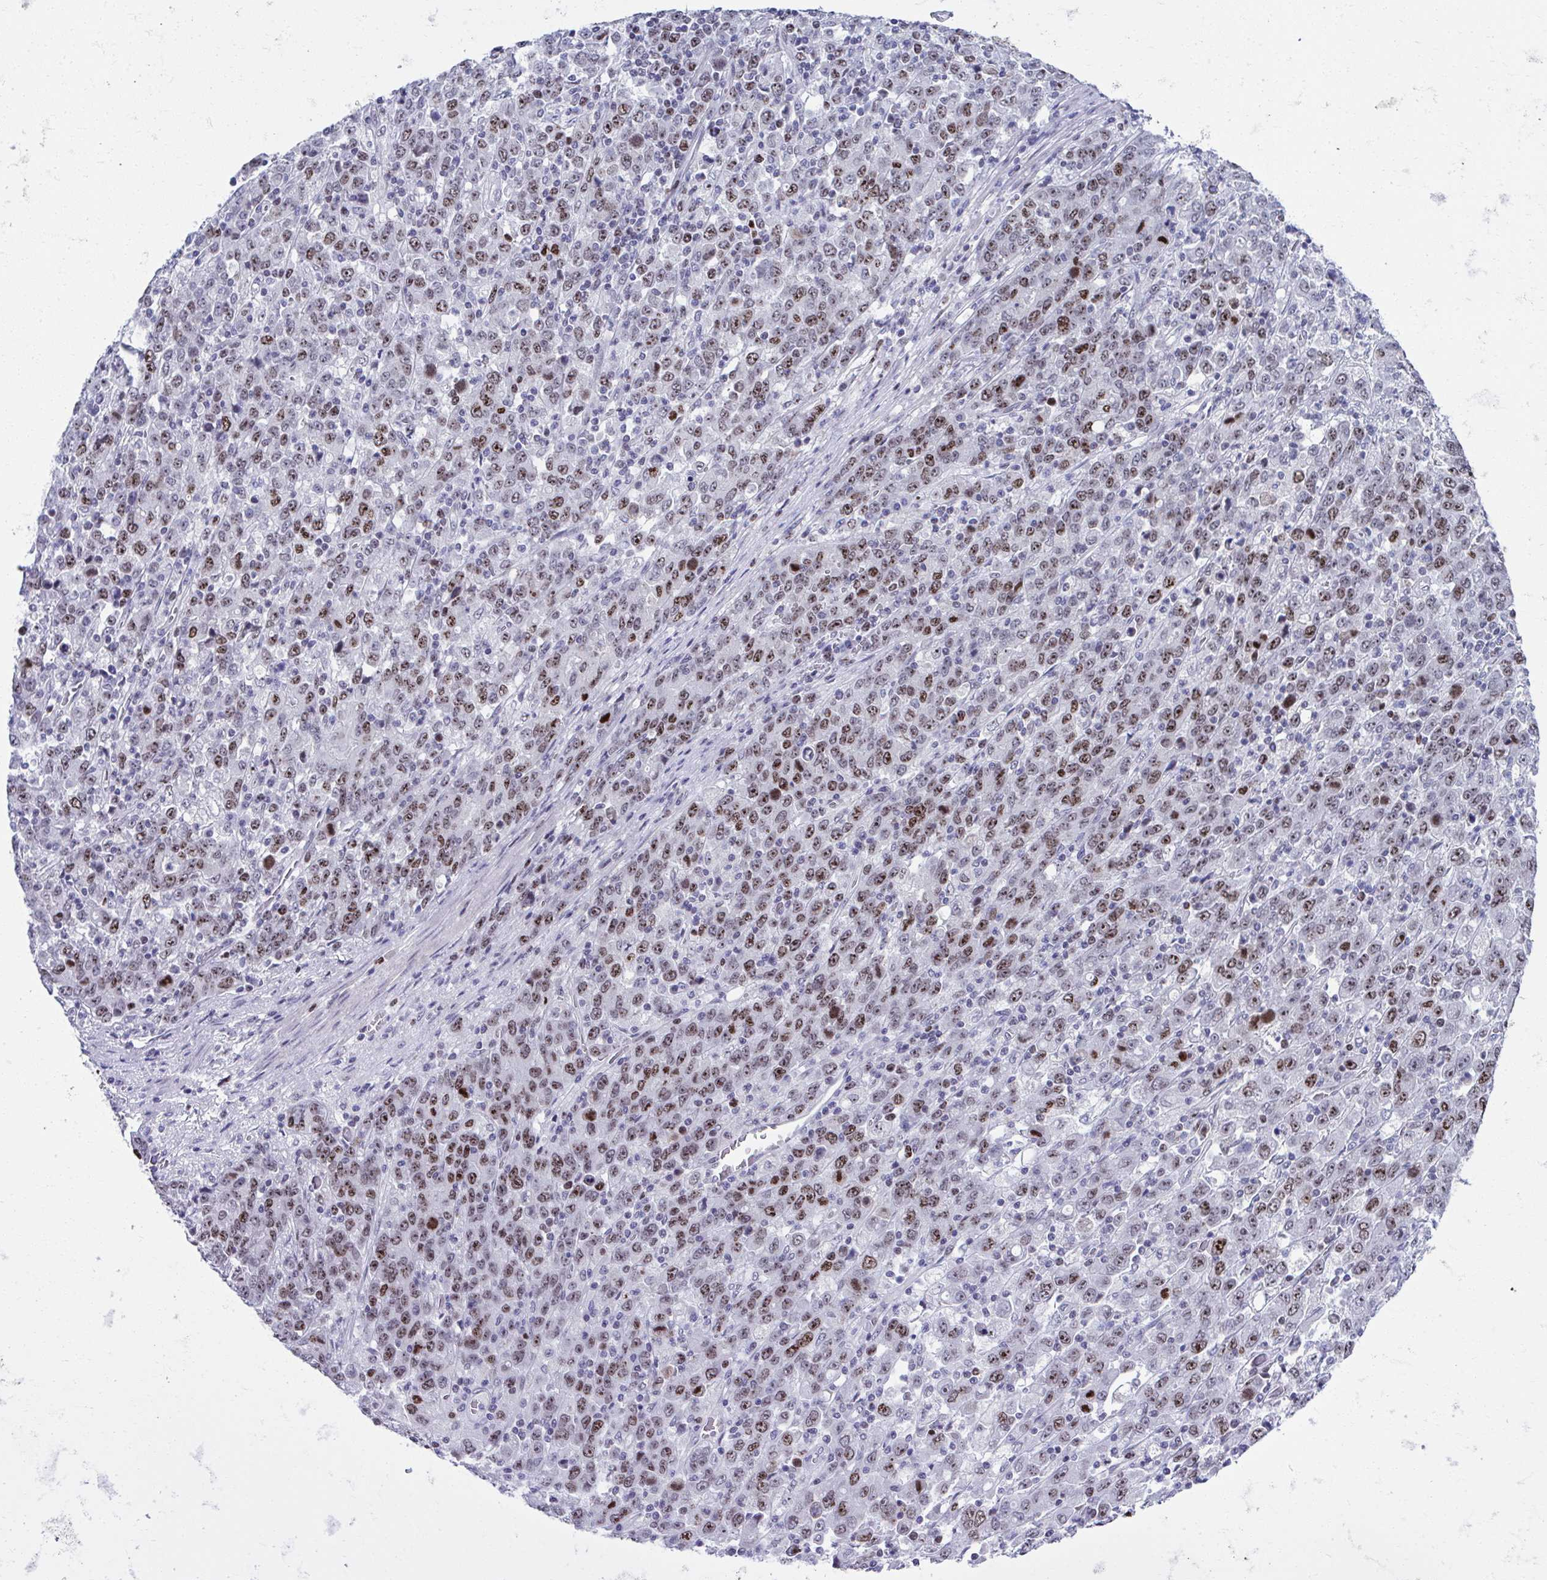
{"staining": {"intensity": "strong", "quantity": "25%-75%", "location": "nuclear"}, "tissue": "stomach cancer", "cell_type": "Tumor cells", "image_type": "cancer", "snomed": [{"axis": "morphology", "description": "Adenocarcinoma, NOS"}, {"axis": "topography", "description": "Stomach, upper"}], "caption": "This is an image of immunohistochemistry (IHC) staining of adenocarcinoma (stomach), which shows strong positivity in the nuclear of tumor cells.", "gene": "CEP72", "patient": {"sex": "male", "age": 69}}